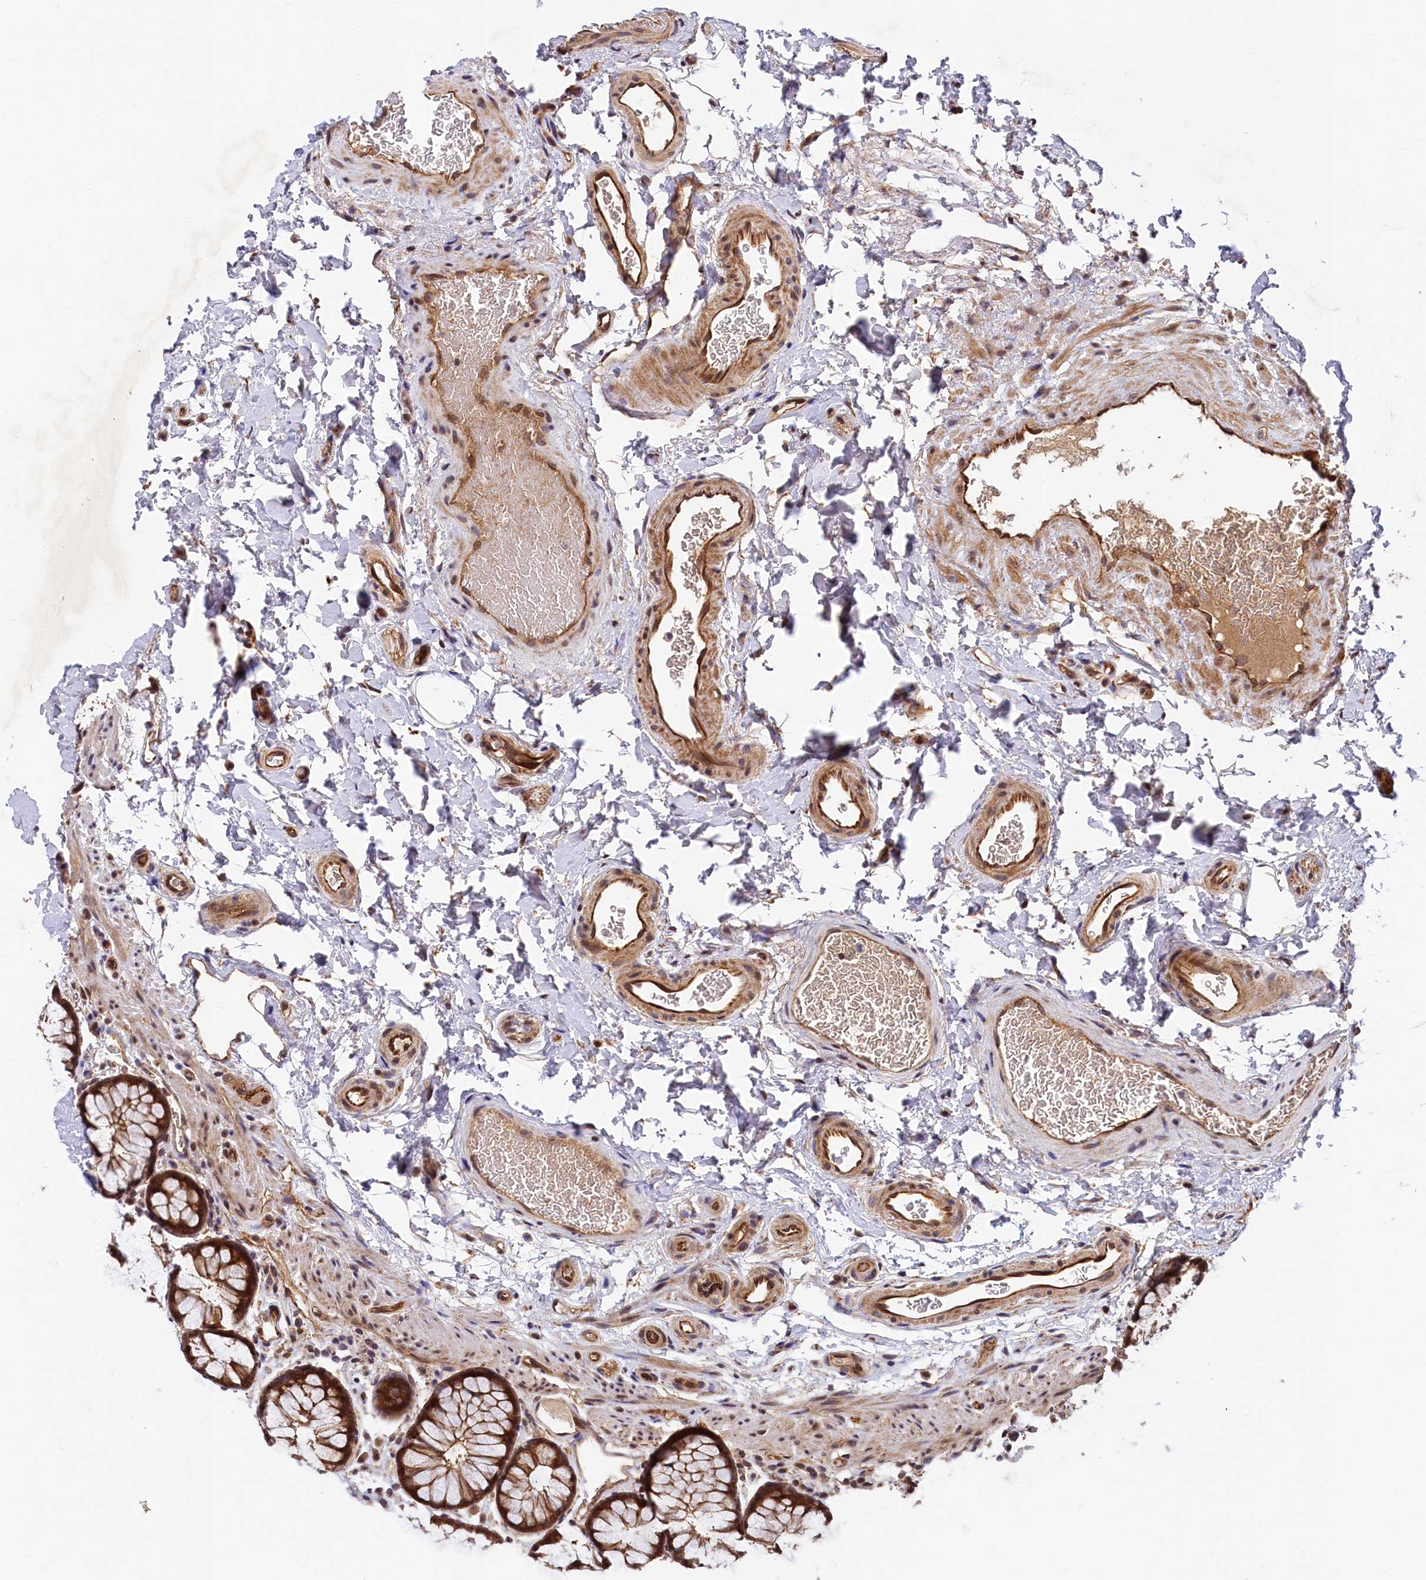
{"staining": {"intensity": "moderate", "quantity": ">75%", "location": "cytoplasmic/membranous"}, "tissue": "colon", "cell_type": "Endothelial cells", "image_type": "normal", "snomed": [{"axis": "morphology", "description": "Normal tissue, NOS"}, {"axis": "topography", "description": "Colon"}], "caption": "Human colon stained with a protein marker shows moderate staining in endothelial cells.", "gene": "ARL14EP", "patient": {"sex": "female", "age": 82}}